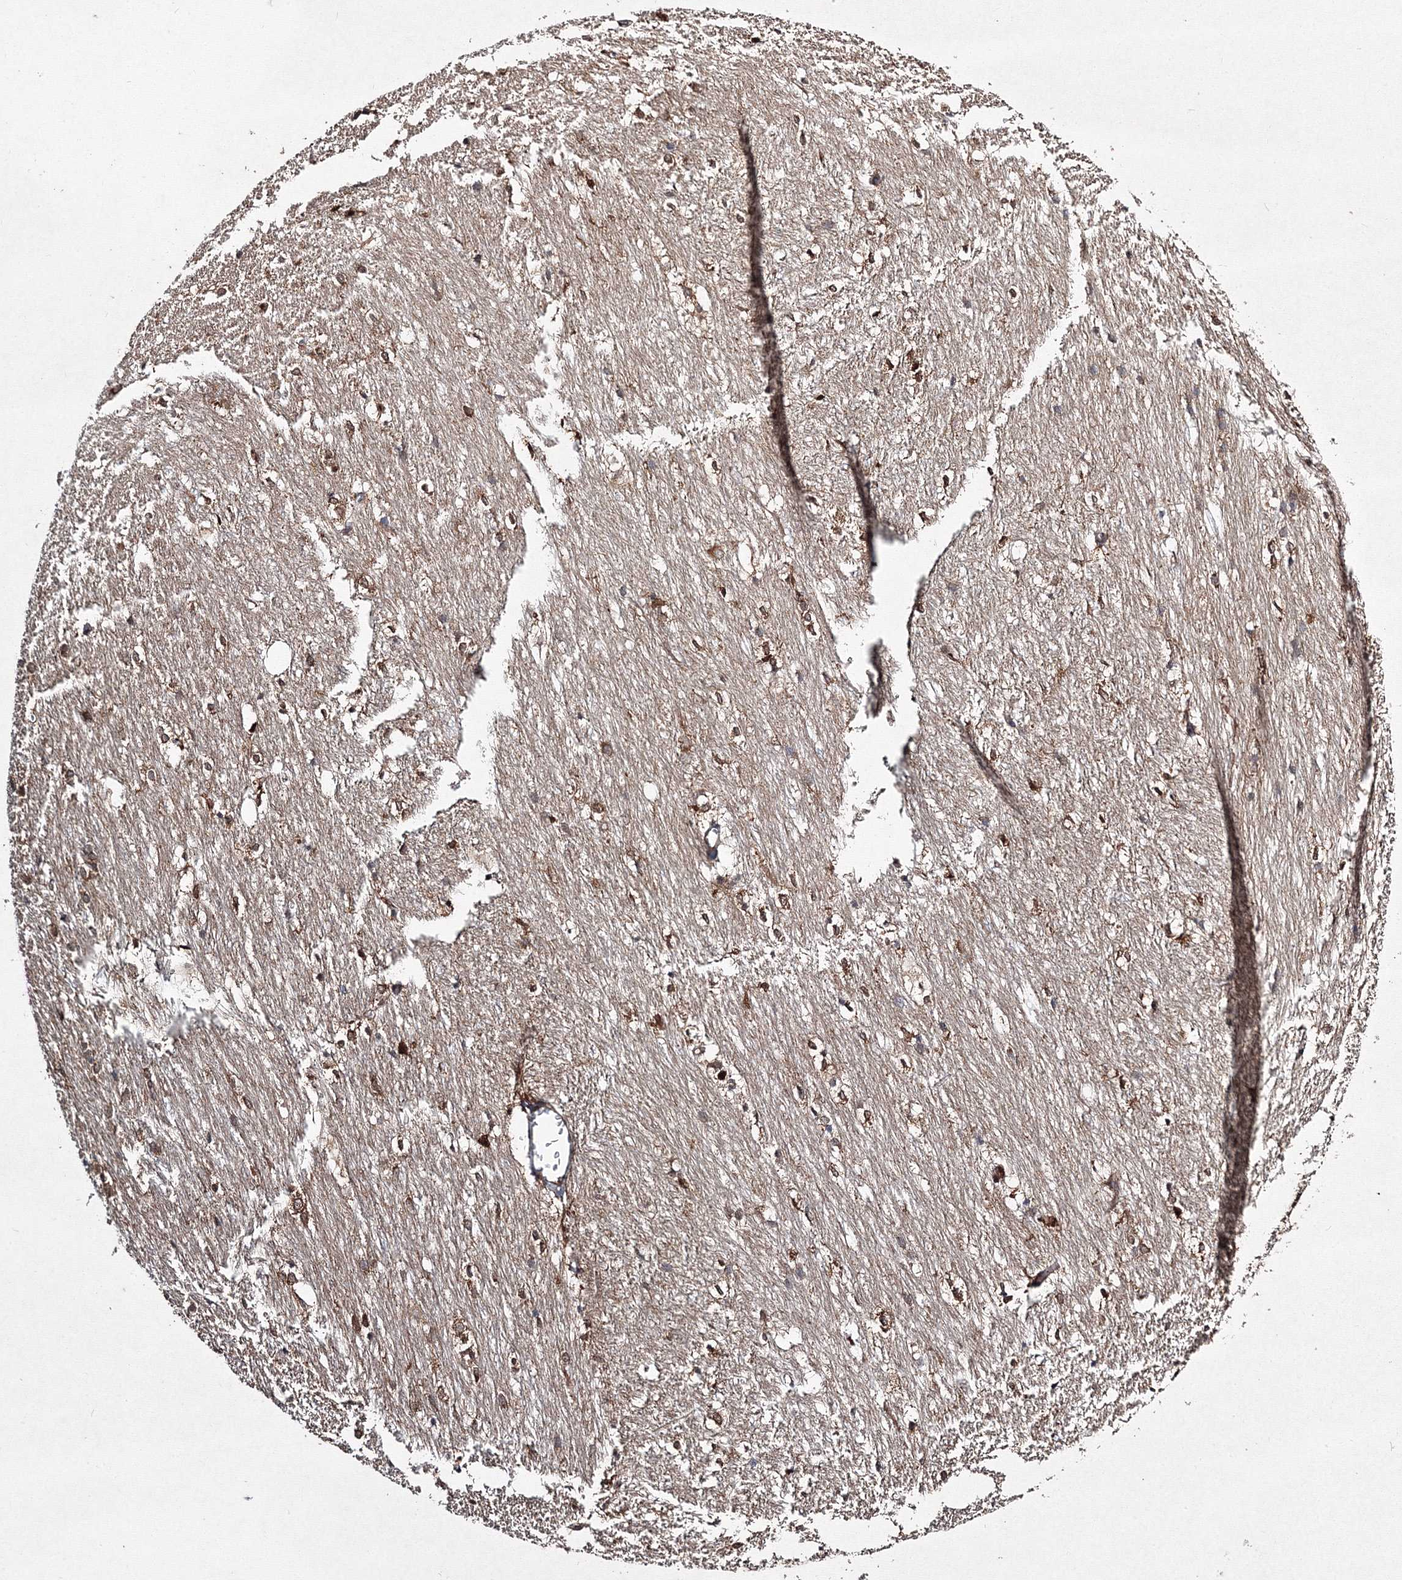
{"staining": {"intensity": "moderate", "quantity": "<25%", "location": "cytoplasmic/membranous"}, "tissue": "caudate", "cell_type": "Glial cells", "image_type": "normal", "snomed": [{"axis": "morphology", "description": "Normal tissue, NOS"}, {"axis": "topography", "description": "Lateral ventricle wall"}], "caption": "An image of caudate stained for a protein reveals moderate cytoplasmic/membranous brown staining in glial cells.", "gene": "RANBP3L", "patient": {"sex": "female", "age": 19}}